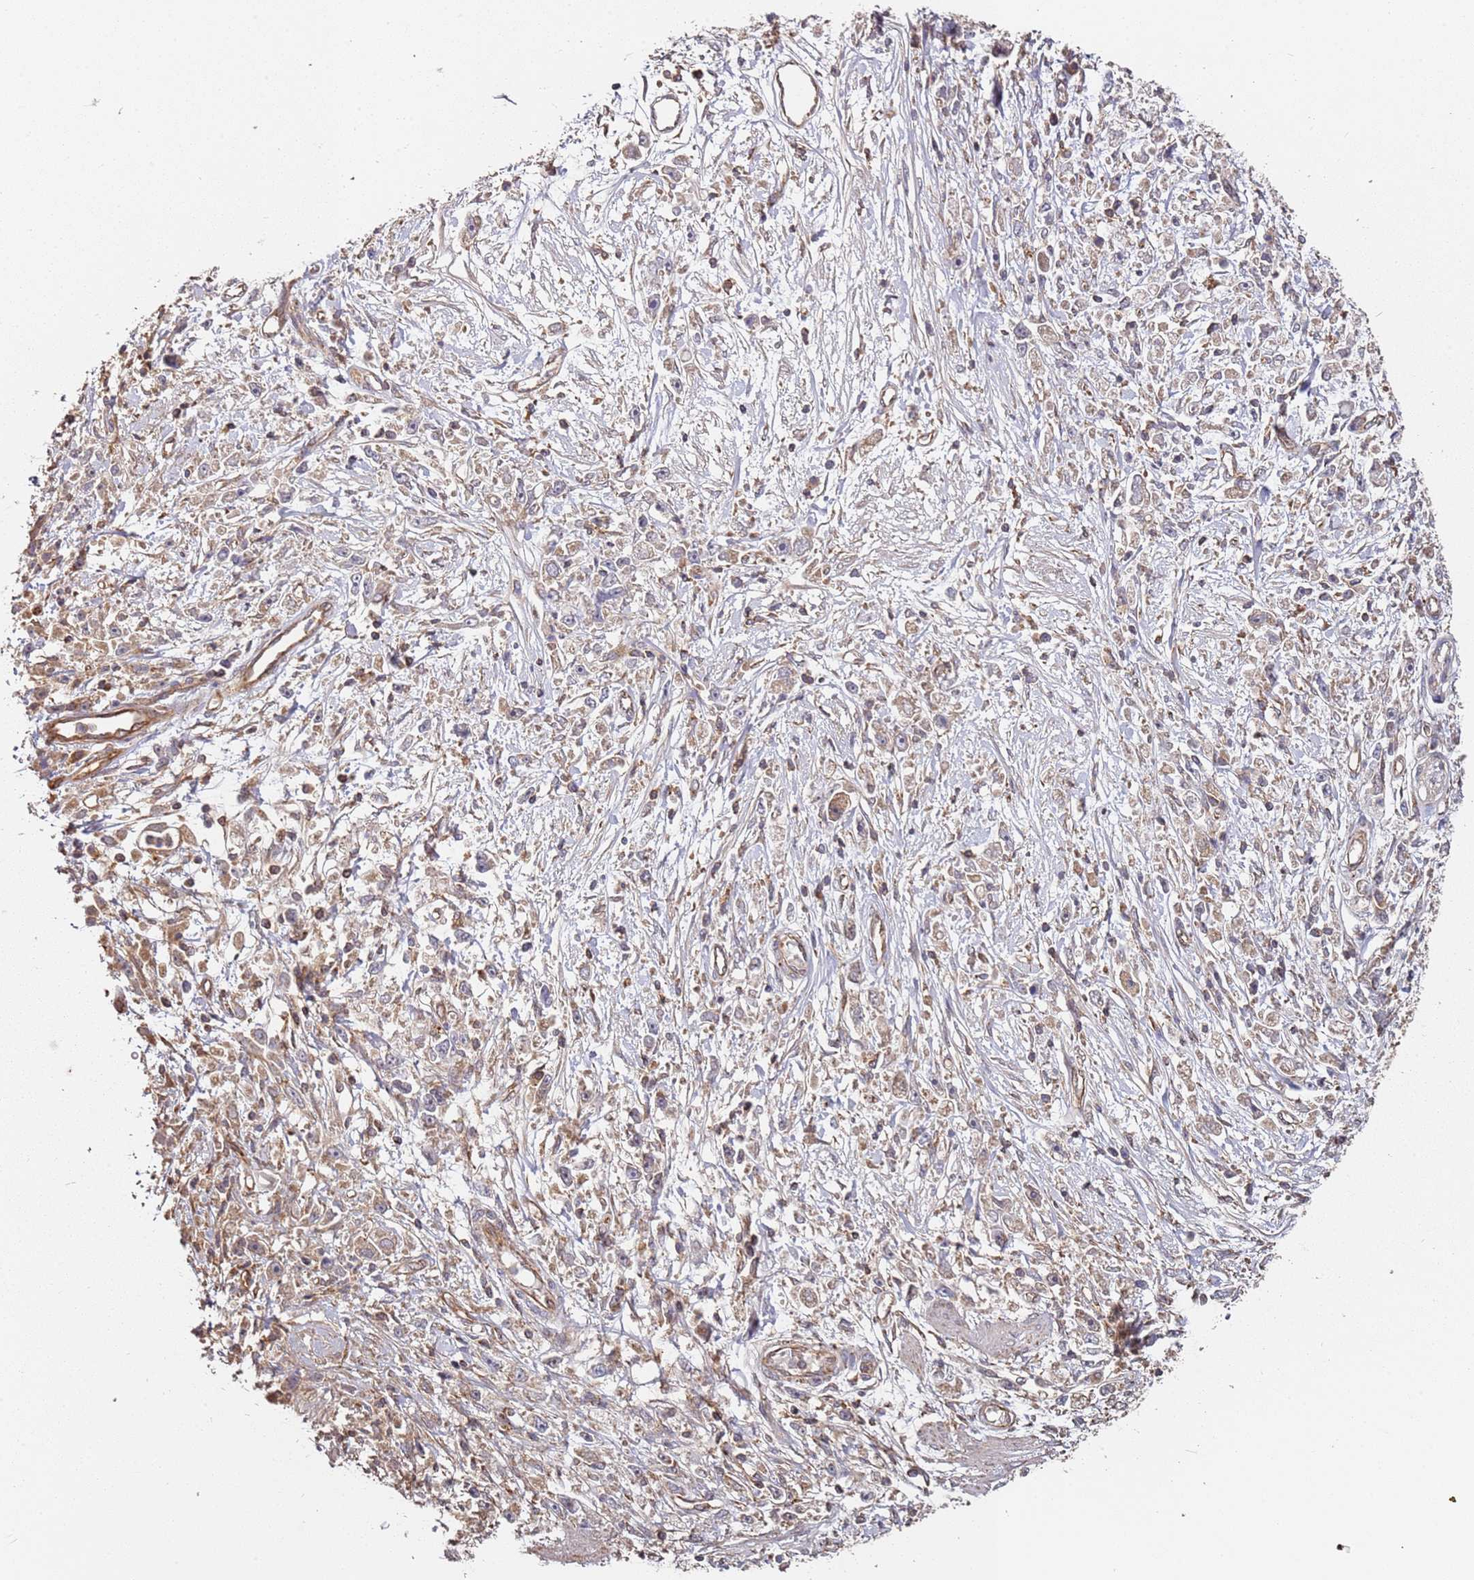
{"staining": {"intensity": "weak", "quantity": "25%-75%", "location": "cytoplasmic/membranous"}, "tissue": "stomach cancer", "cell_type": "Tumor cells", "image_type": "cancer", "snomed": [{"axis": "morphology", "description": "Adenocarcinoma, NOS"}, {"axis": "topography", "description": "Stomach"}], "caption": "Protein positivity by immunohistochemistry (IHC) demonstrates weak cytoplasmic/membranous positivity in approximately 25%-75% of tumor cells in adenocarcinoma (stomach).", "gene": "SCGB2B2", "patient": {"sex": "female", "age": 59}}